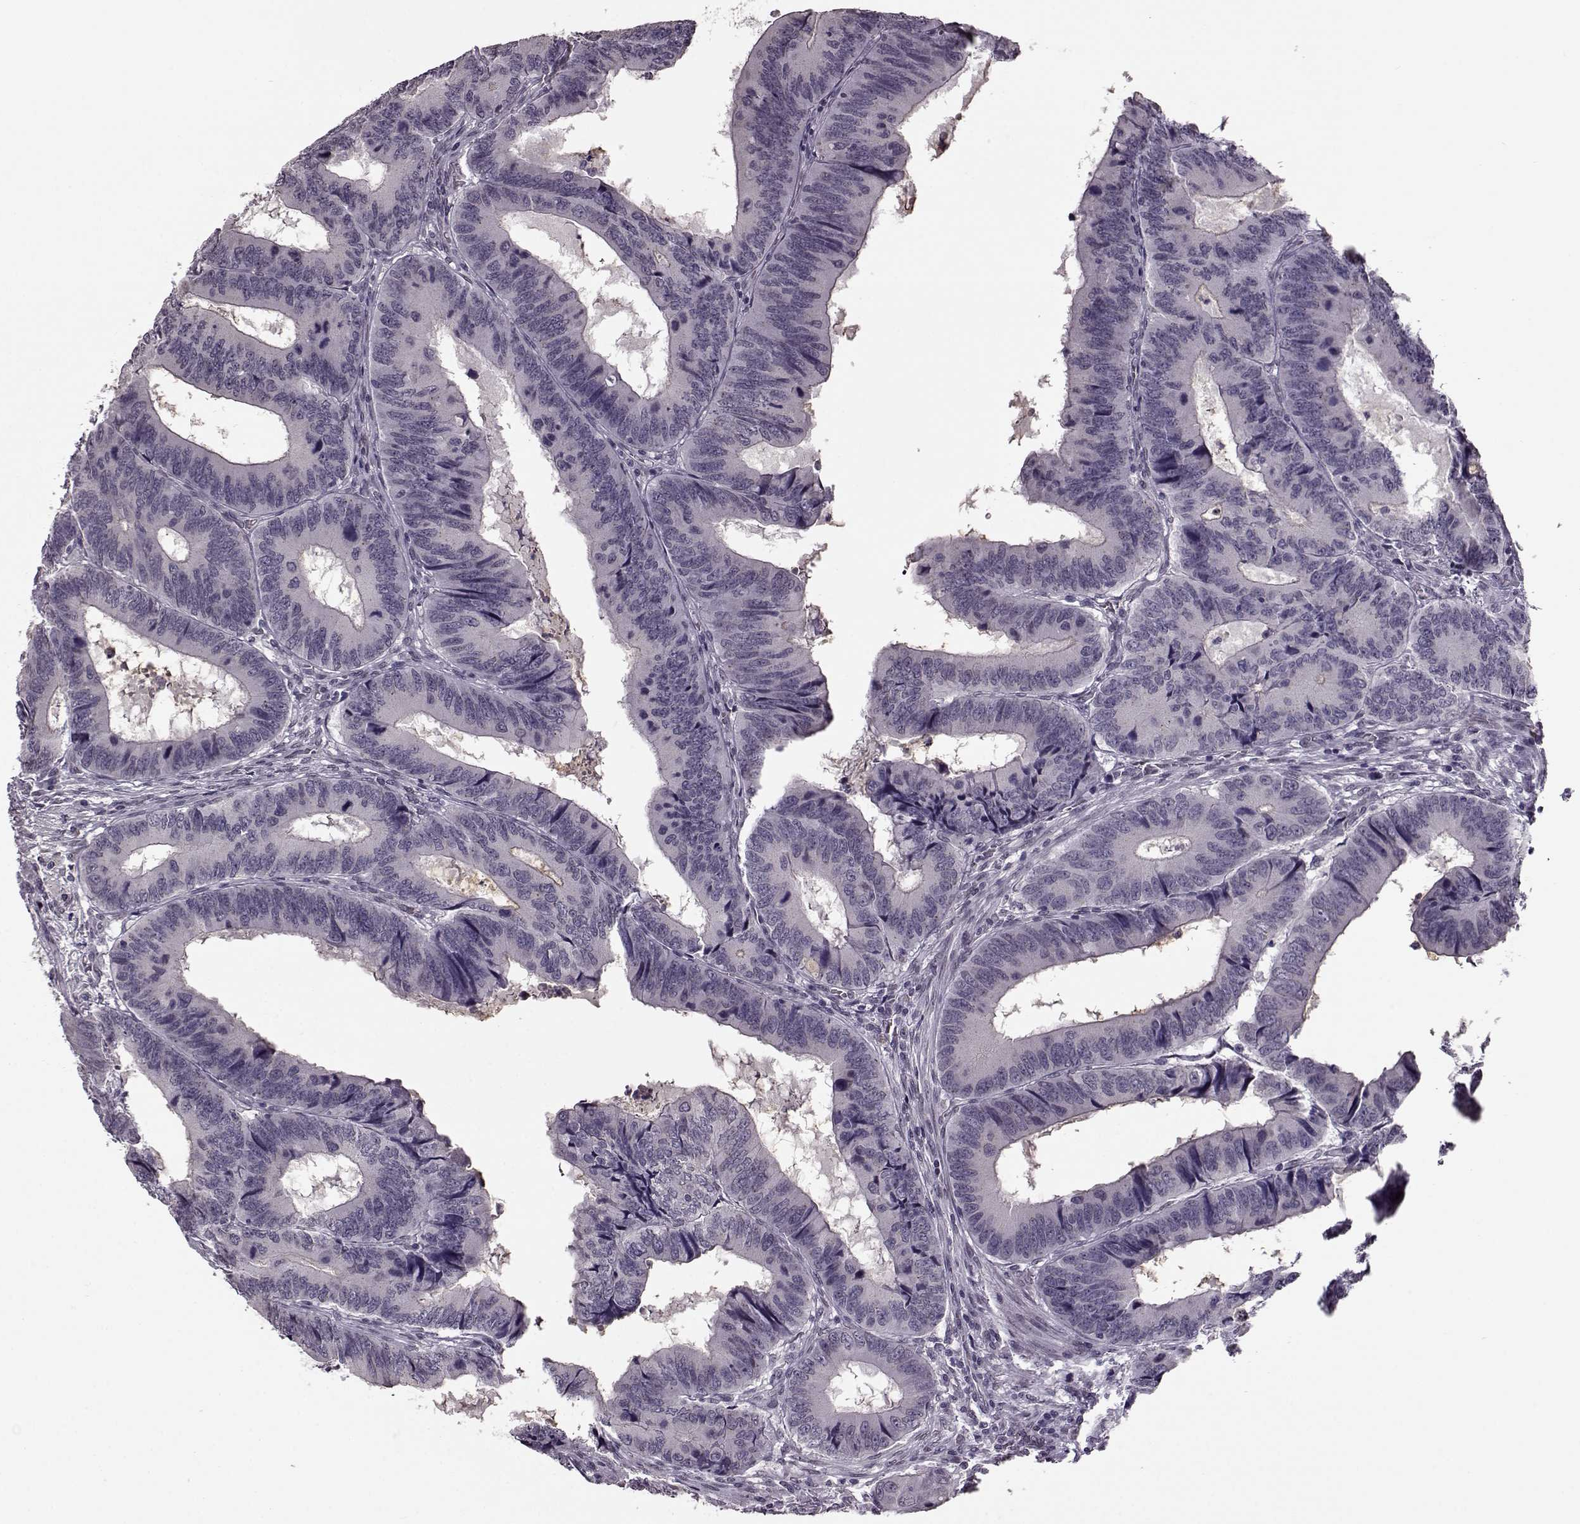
{"staining": {"intensity": "negative", "quantity": "none", "location": "none"}, "tissue": "colorectal cancer", "cell_type": "Tumor cells", "image_type": "cancer", "snomed": [{"axis": "morphology", "description": "Adenocarcinoma, NOS"}, {"axis": "topography", "description": "Colon"}], "caption": "Tumor cells show no significant positivity in colorectal adenocarcinoma.", "gene": "STX1B", "patient": {"sex": "male", "age": 53}}